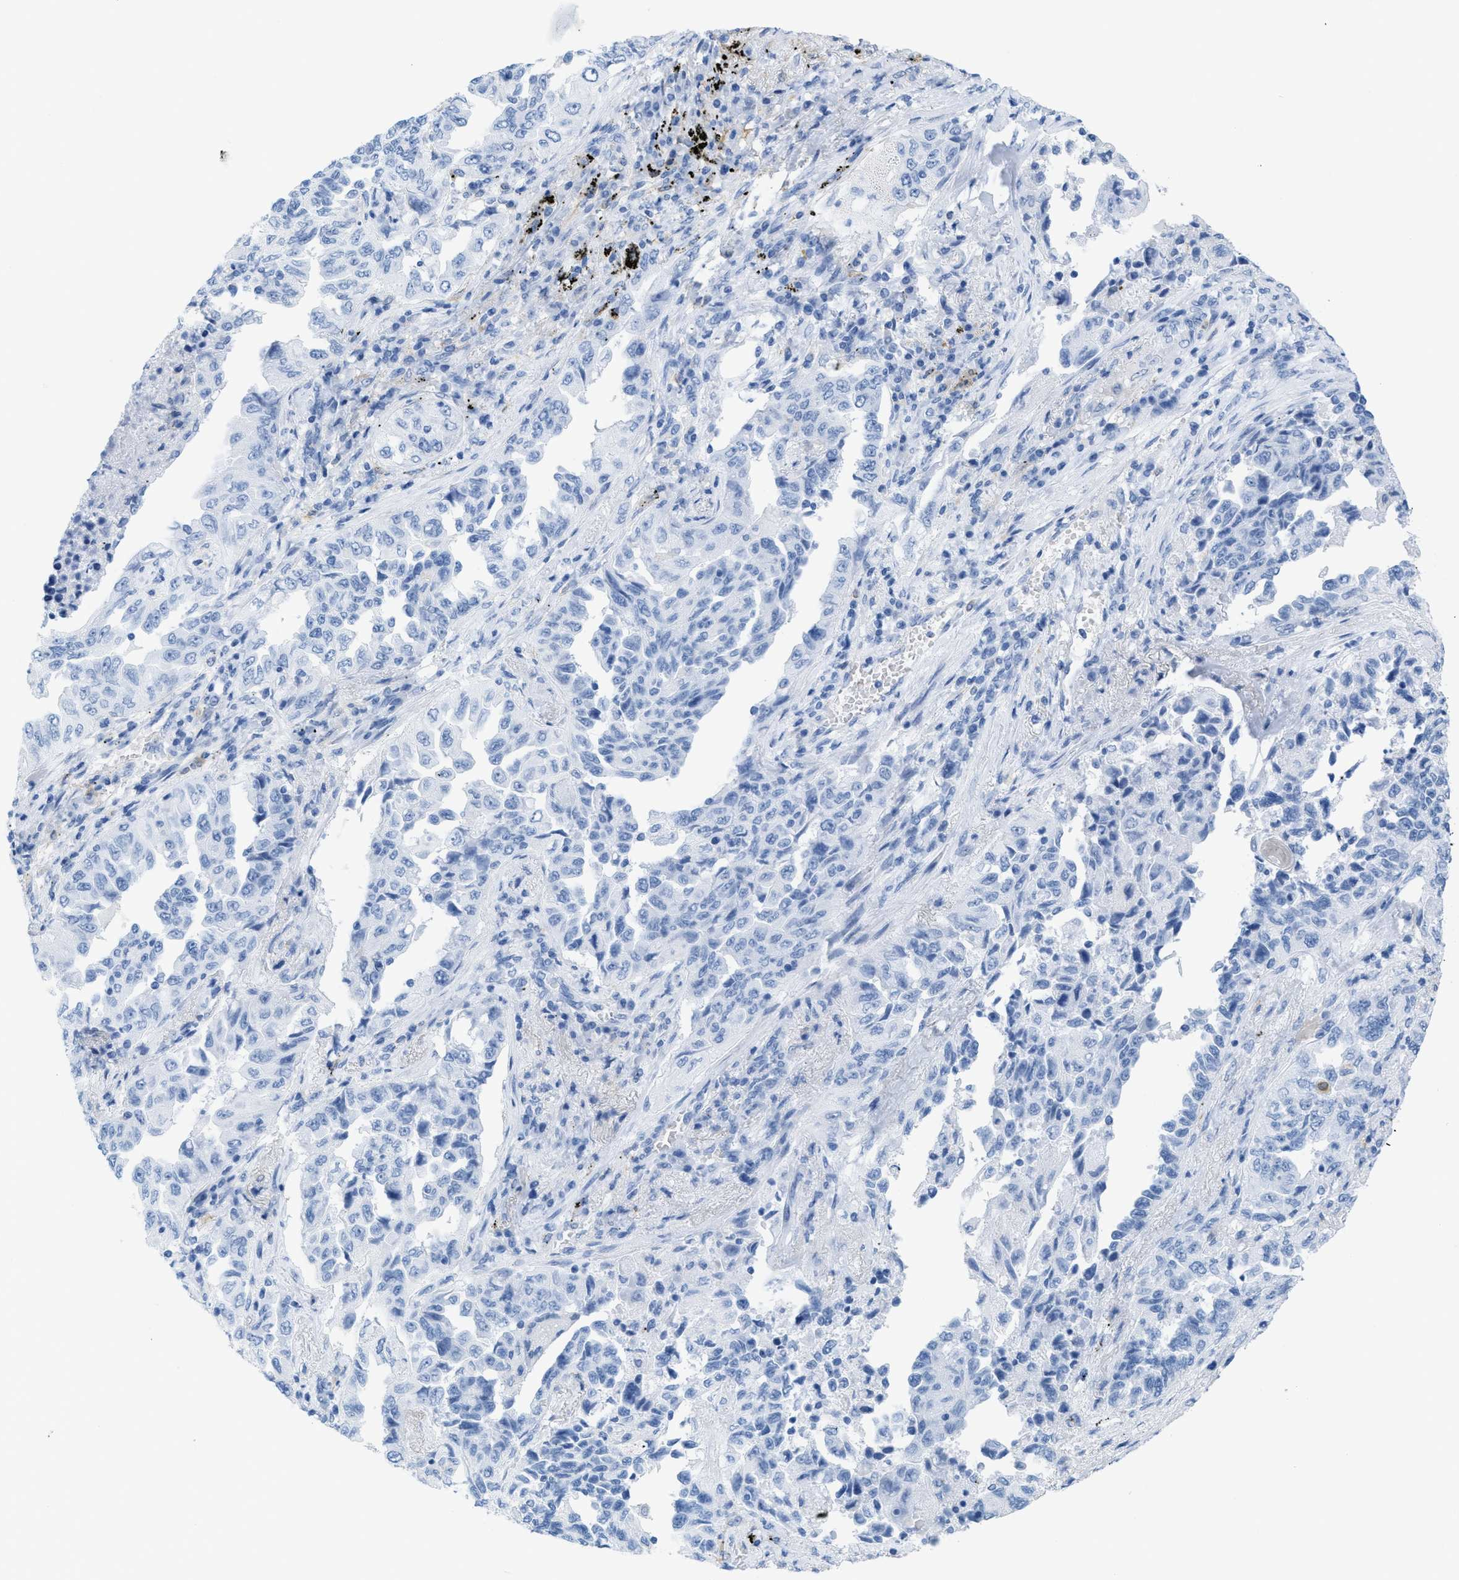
{"staining": {"intensity": "negative", "quantity": "none", "location": "none"}, "tissue": "lung cancer", "cell_type": "Tumor cells", "image_type": "cancer", "snomed": [{"axis": "morphology", "description": "Adenocarcinoma, NOS"}, {"axis": "topography", "description": "Lung"}], "caption": "Immunohistochemistry (IHC) of human adenocarcinoma (lung) demonstrates no positivity in tumor cells.", "gene": "ASGR1", "patient": {"sex": "female", "age": 51}}